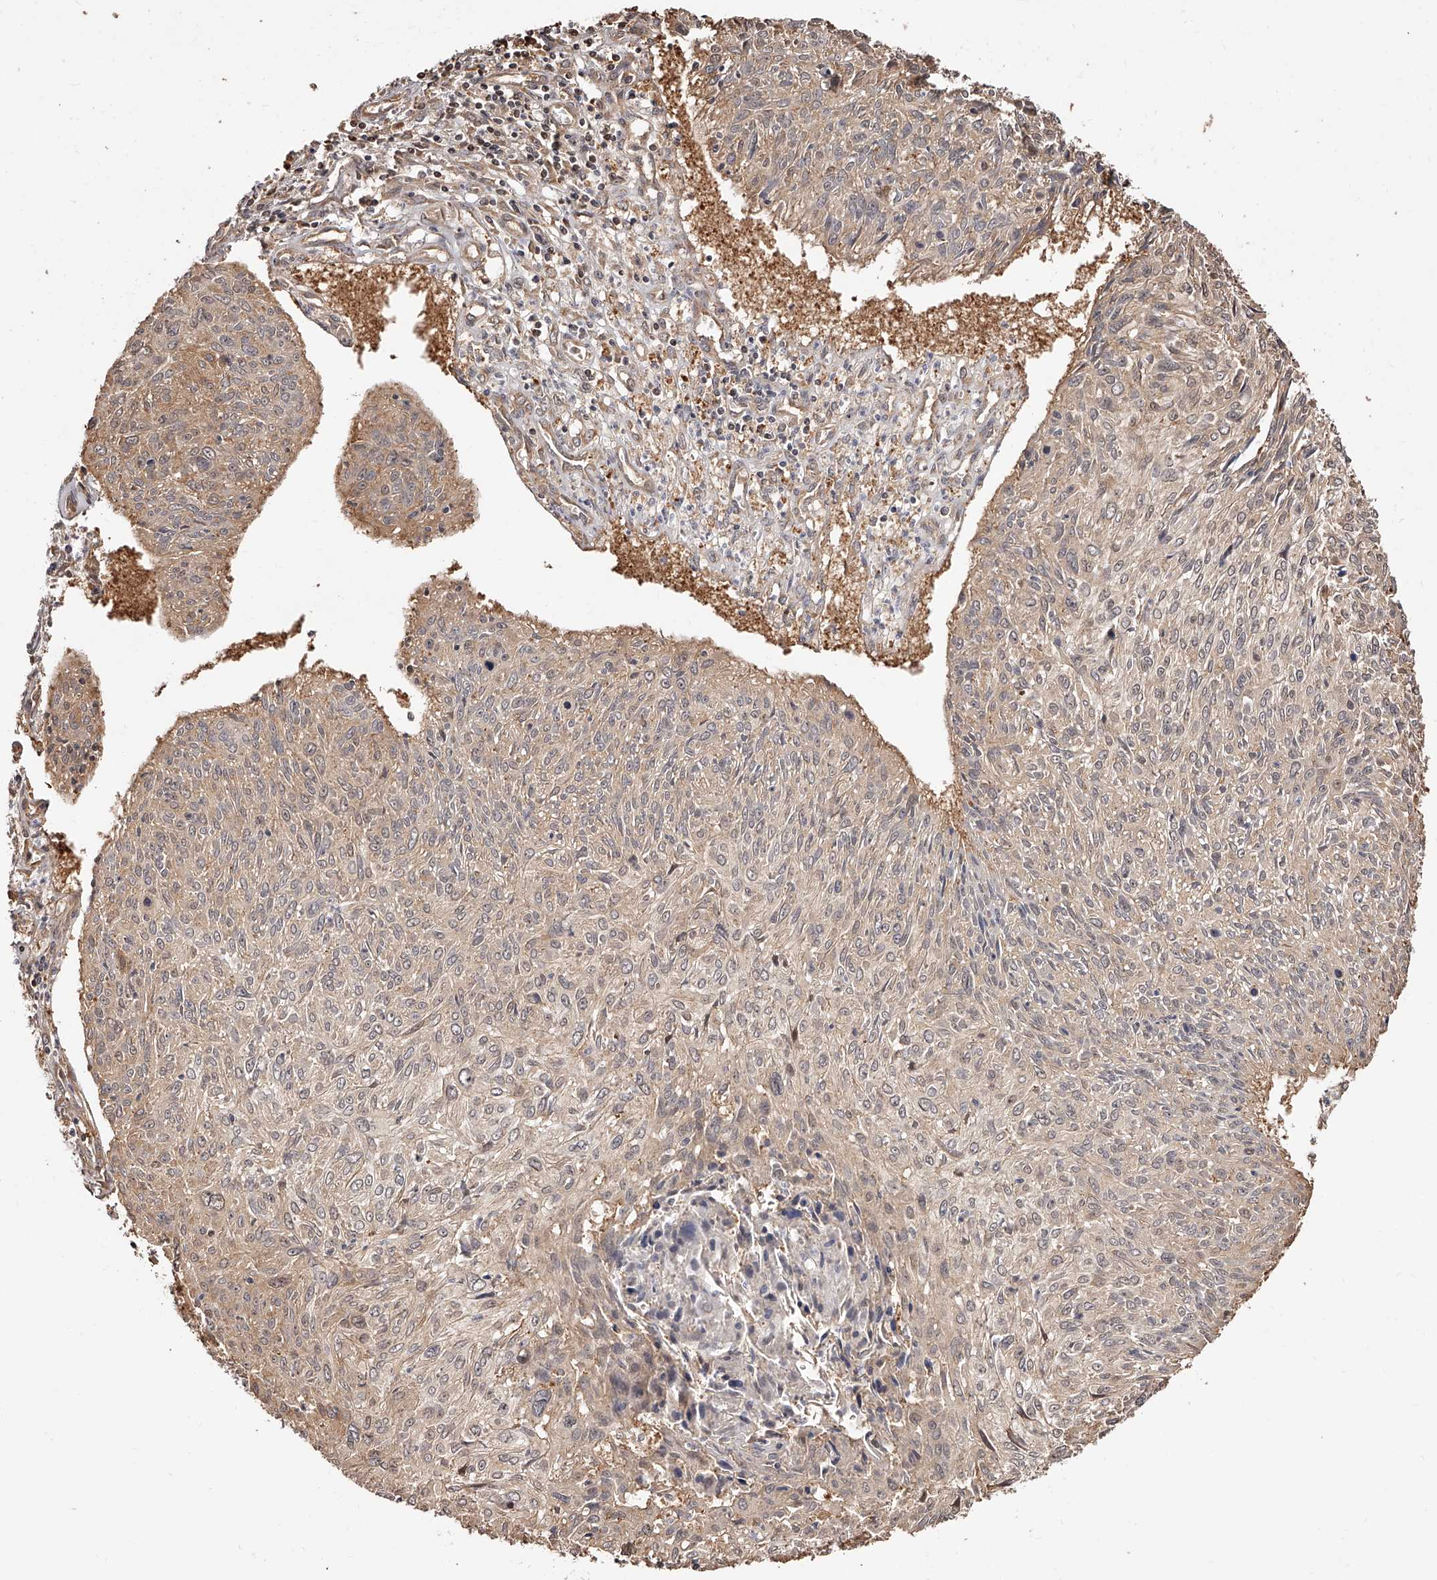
{"staining": {"intensity": "weak", "quantity": ">75%", "location": "cytoplasmic/membranous"}, "tissue": "cervical cancer", "cell_type": "Tumor cells", "image_type": "cancer", "snomed": [{"axis": "morphology", "description": "Squamous cell carcinoma, NOS"}, {"axis": "topography", "description": "Cervix"}], "caption": "Weak cytoplasmic/membranous protein expression is identified in approximately >75% of tumor cells in cervical cancer.", "gene": "ZNF582", "patient": {"sex": "female", "age": 51}}